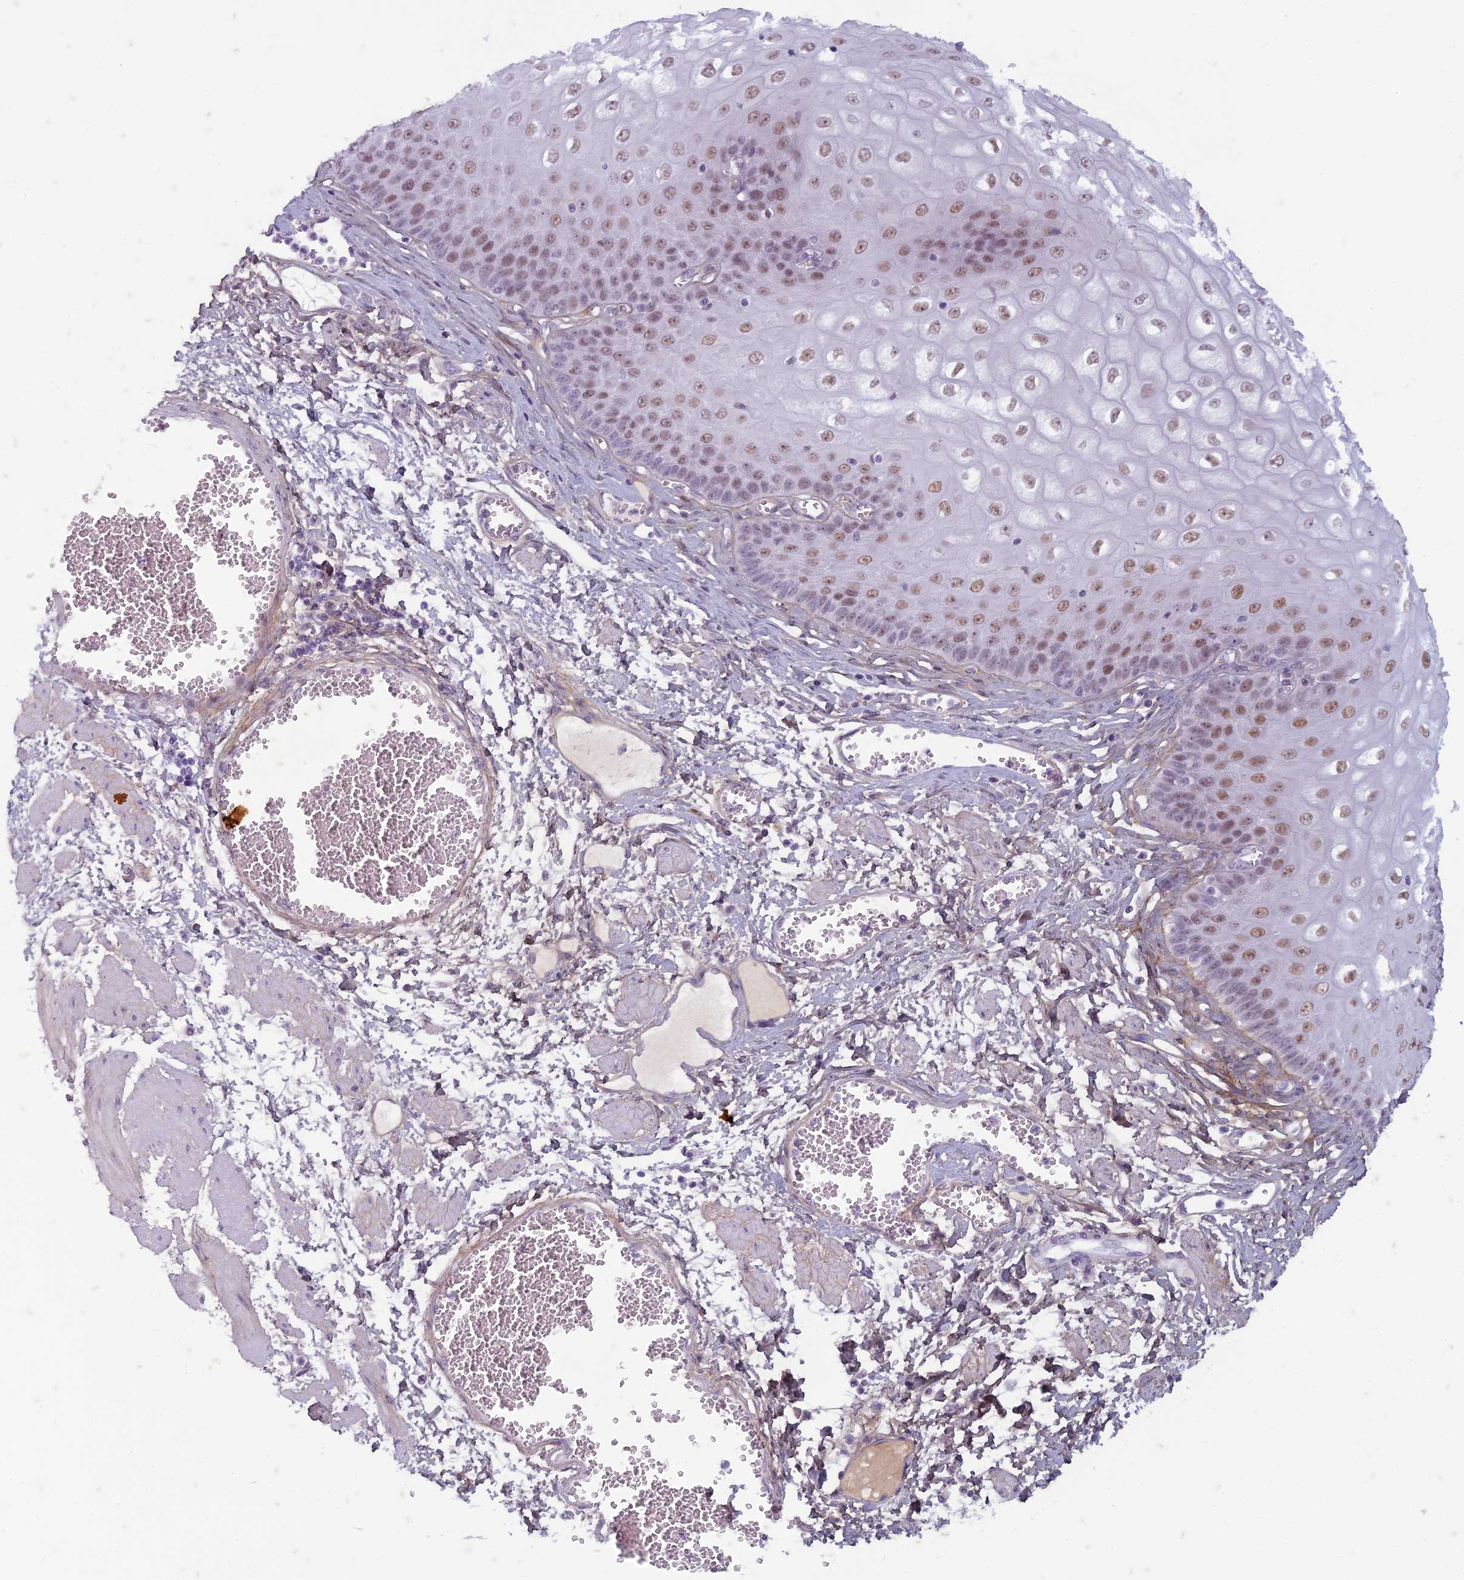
{"staining": {"intensity": "moderate", "quantity": "25%-75%", "location": "nuclear"}, "tissue": "esophagus", "cell_type": "Squamous epithelial cells", "image_type": "normal", "snomed": [{"axis": "morphology", "description": "Normal tissue, NOS"}, {"axis": "topography", "description": "Esophagus"}], "caption": "Esophagus stained for a protein displays moderate nuclear positivity in squamous epithelial cells. The protein of interest is stained brown, and the nuclei are stained in blue (DAB (3,3'-diaminobenzidine) IHC with brightfield microscopy, high magnification).", "gene": "PABPN1L", "patient": {"sex": "male", "age": 60}}